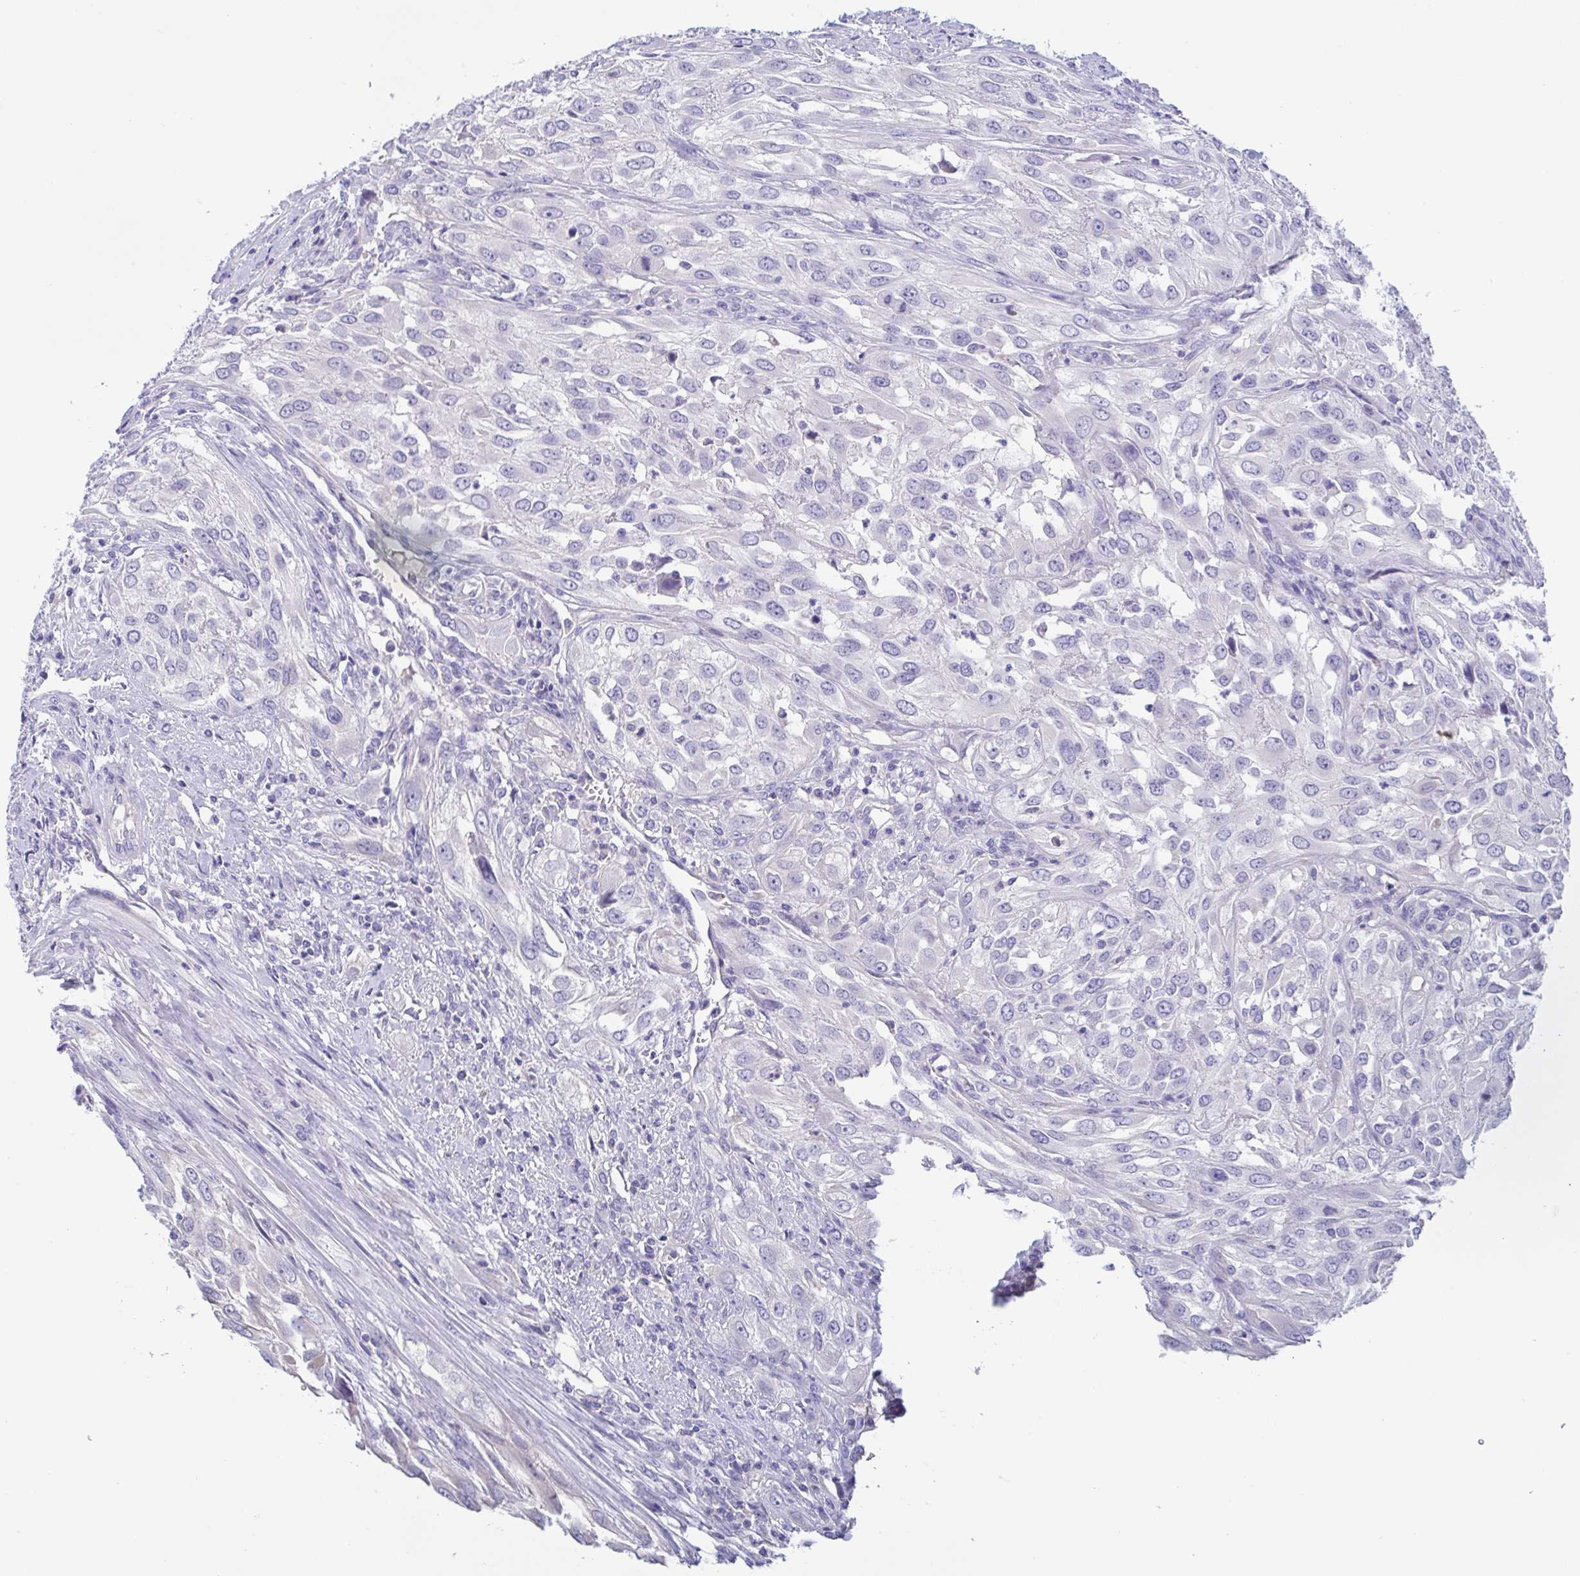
{"staining": {"intensity": "negative", "quantity": "none", "location": "none"}, "tissue": "urothelial cancer", "cell_type": "Tumor cells", "image_type": "cancer", "snomed": [{"axis": "morphology", "description": "Urothelial carcinoma, High grade"}, {"axis": "topography", "description": "Urinary bladder"}], "caption": "There is no significant expression in tumor cells of high-grade urothelial carcinoma.", "gene": "TREH", "patient": {"sex": "male", "age": 67}}